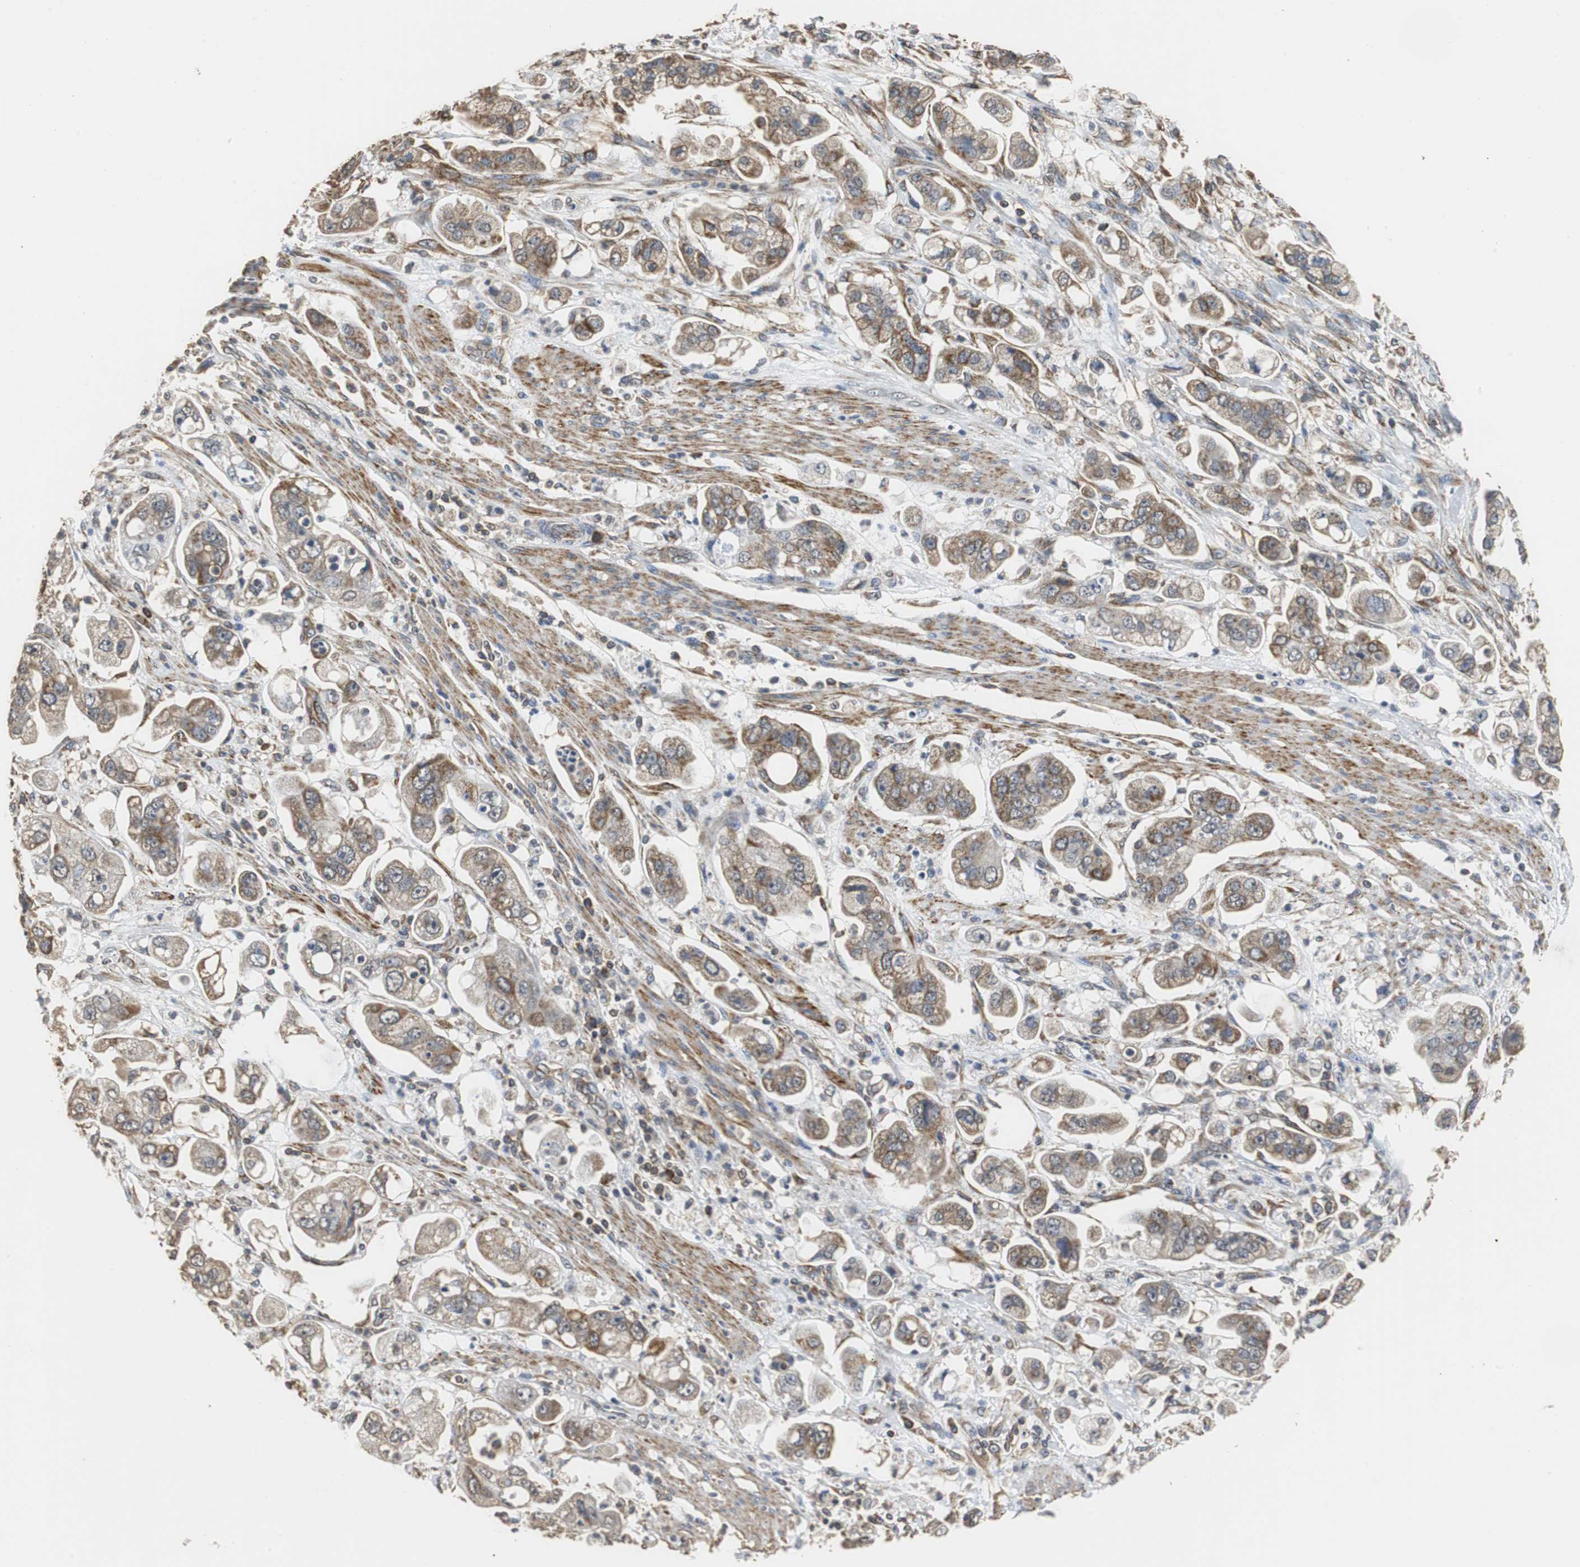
{"staining": {"intensity": "weak", "quantity": ">75%", "location": "cytoplasmic/membranous"}, "tissue": "stomach cancer", "cell_type": "Tumor cells", "image_type": "cancer", "snomed": [{"axis": "morphology", "description": "Adenocarcinoma, NOS"}, {"axis": "topography", "description": "Stomach"}], "caption": "This is a histology image of immunohistochemistry staining of stomach adenocarcinoma, which shows weak expression in the cytoplasmic/membranous of tumor cells.", "gene": "NNT", "patient": {"sex": "male", "age": 62}}